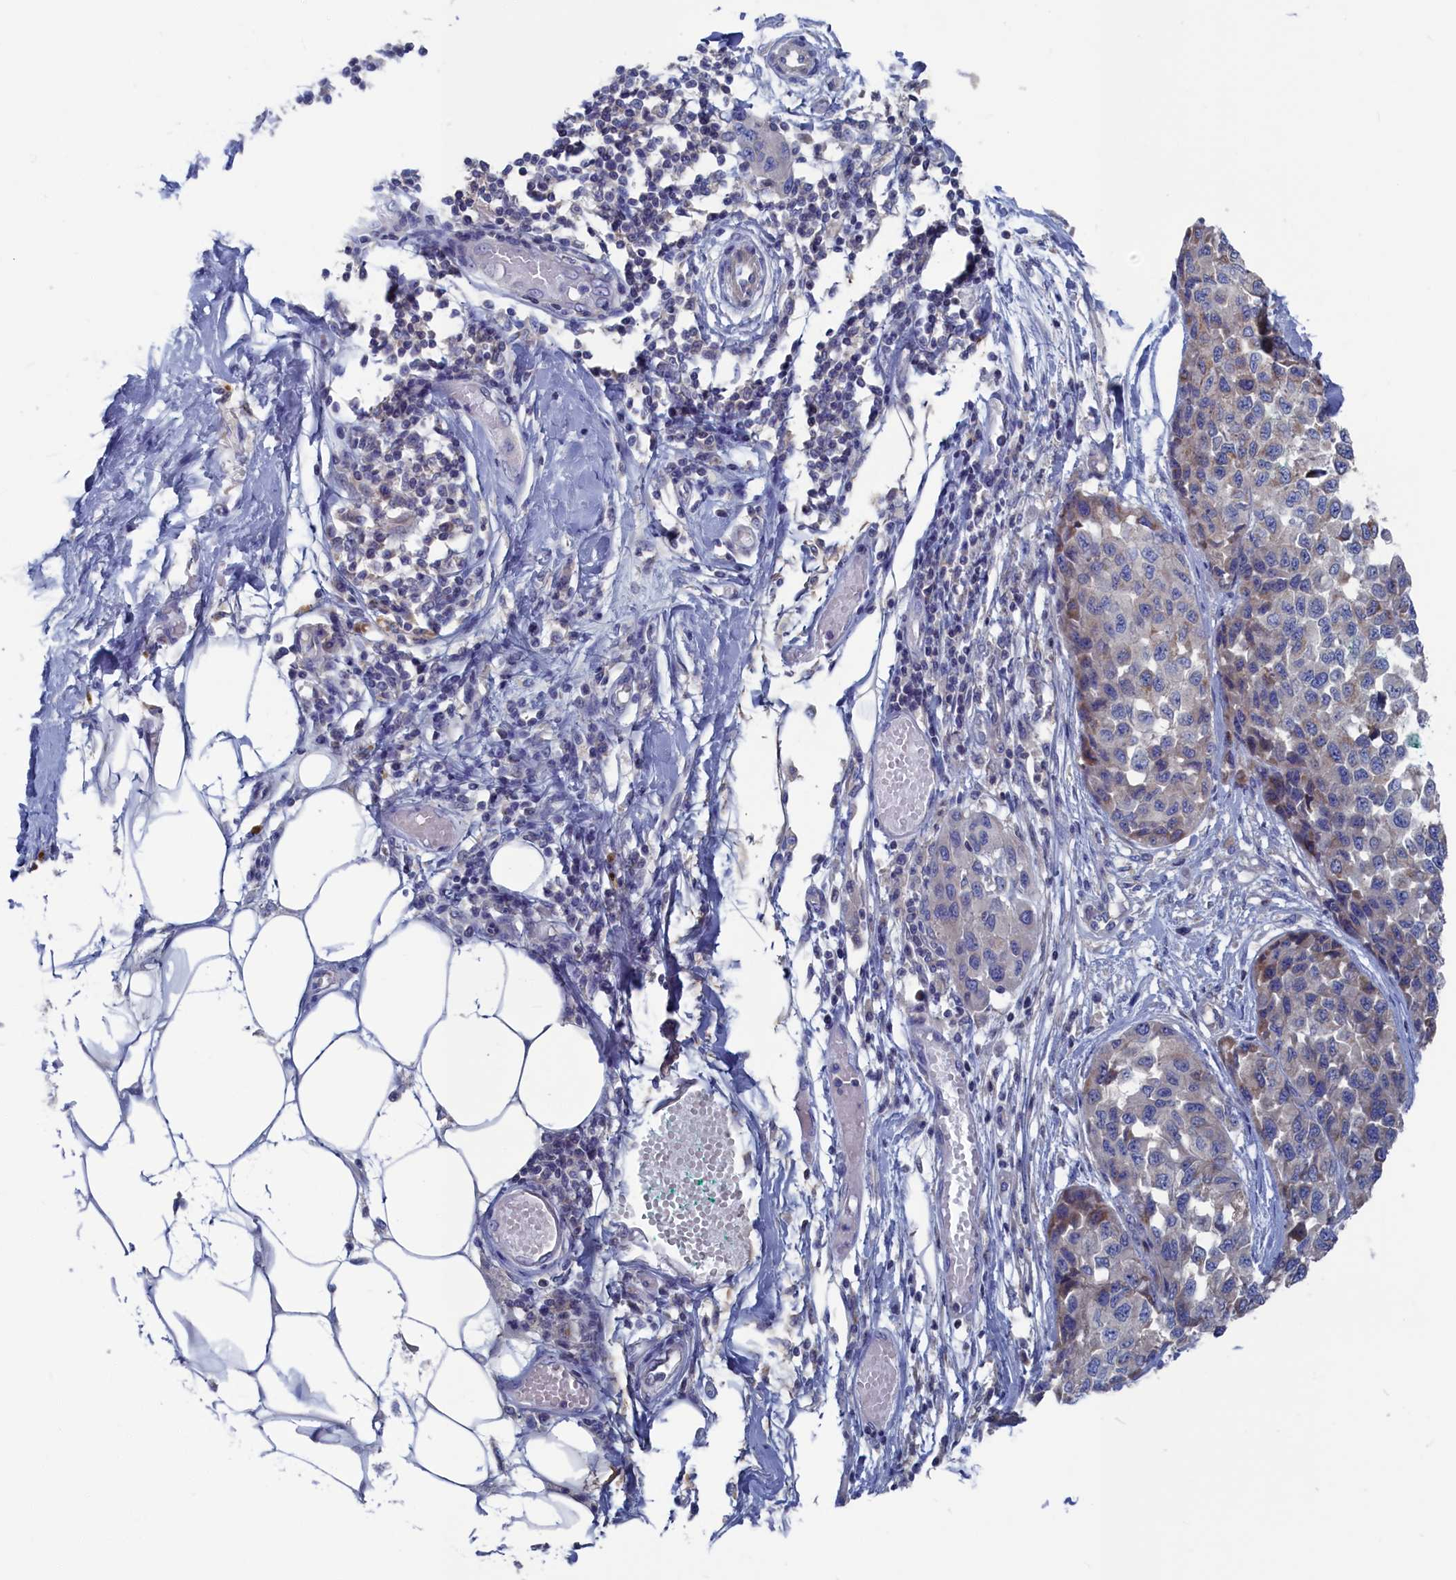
{"staining": {"intensity": "weak", "quantity": "<25%", "location": "cytoplasmic/membranous"}, "tissue": "melanoma", "cell_type": "Tumor cells", "image_type": "cancer", "snomed": [{"axis": "morphology", "description": "Normal tissue, NOS"}, {"axis": "morphology", "description": "Malignant melanoma, NOS"}, {"axis": "topography", "description": "Skin"}], "caption": "This is a histopathology image of immunohistochemistry staining of melanoma, which shows no positivity in tumor cells.", "gene": "CEND1", "patient": {"sex": "male", "age": 62}}